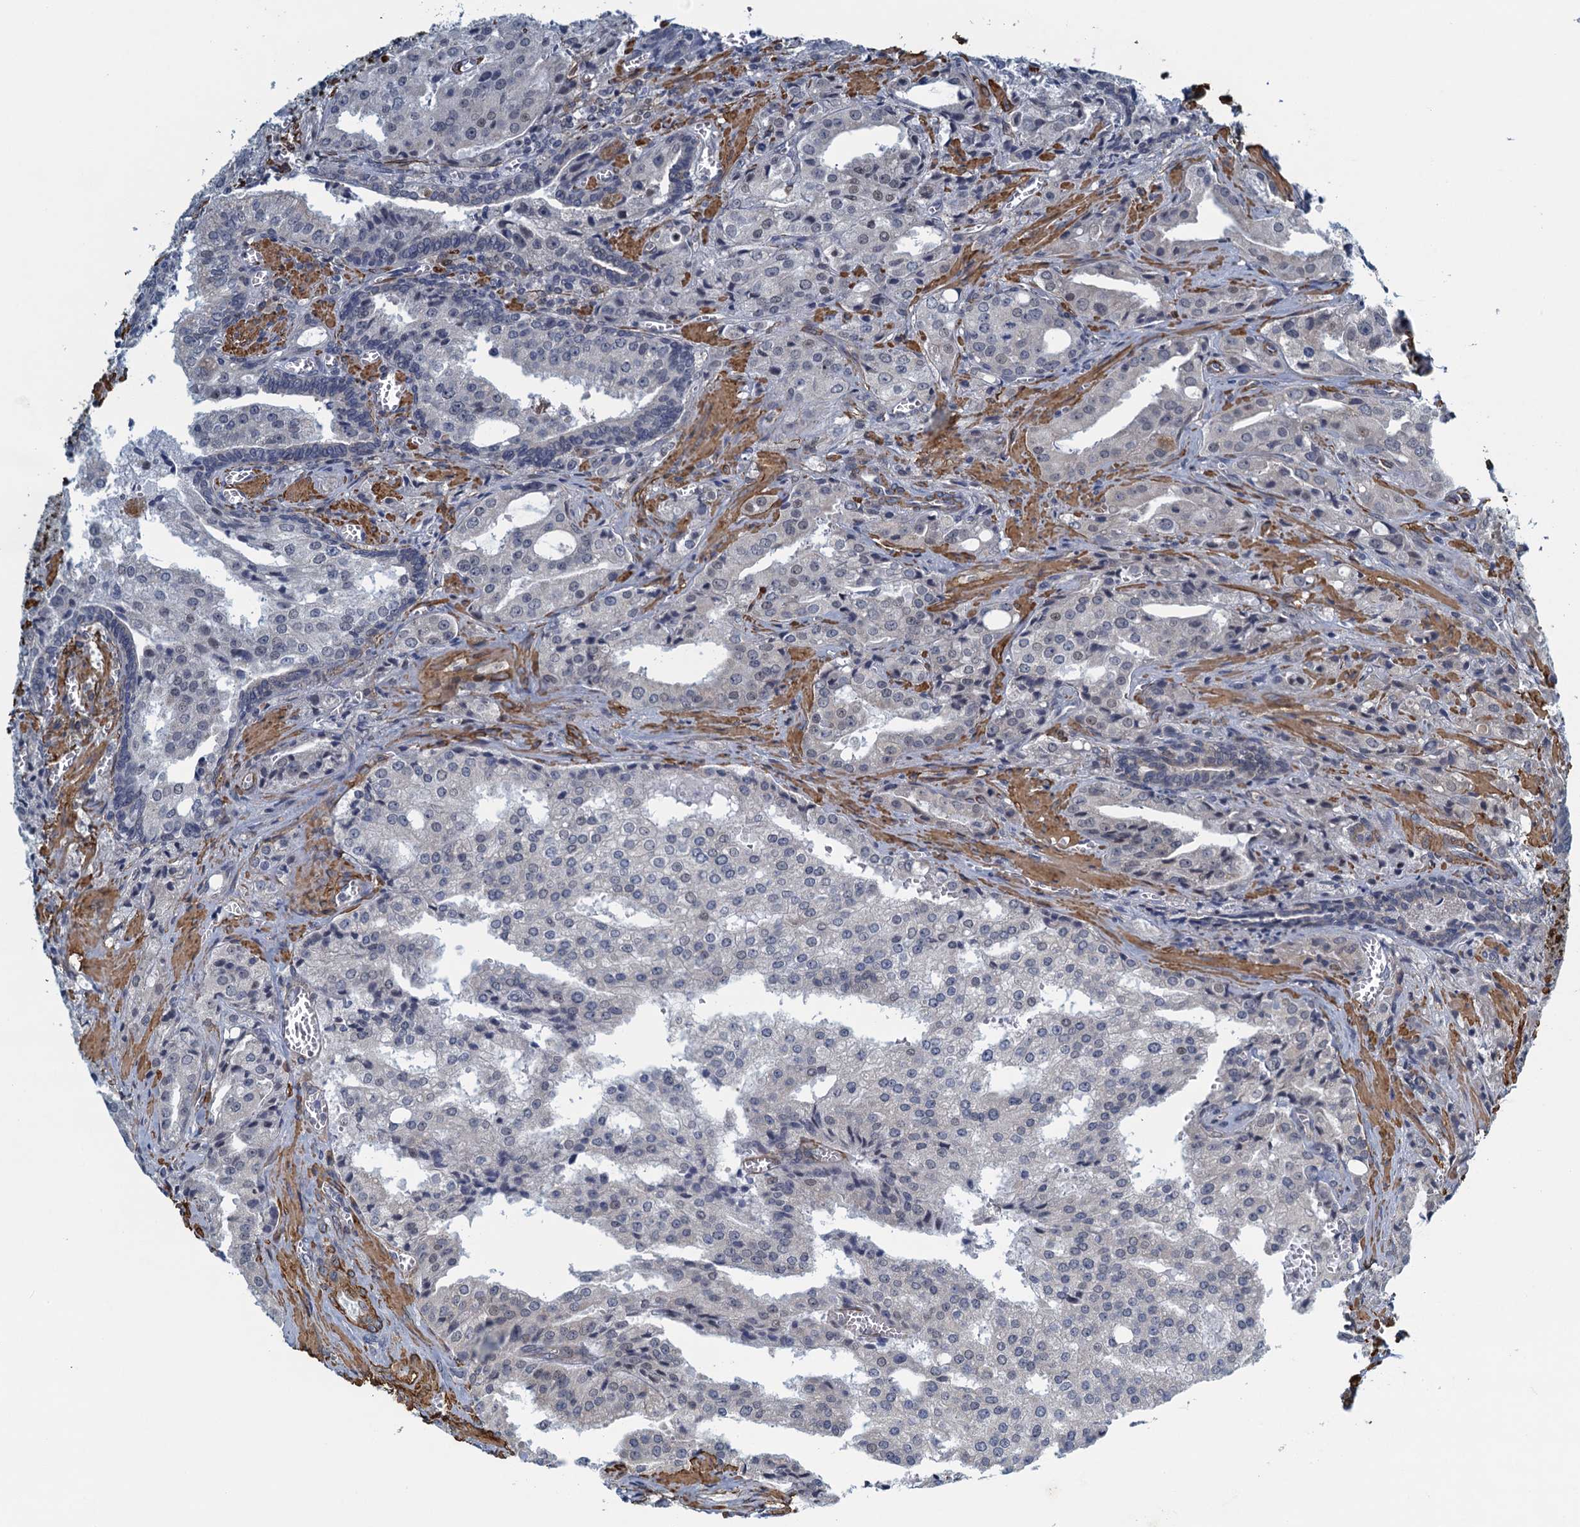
{"staining": {"intensity": "negative", "quantity": "none", "location": "none"}, "tissue": "prostate cancer", "cell_type": "Tumor cells", "image_type": "cancer", "snomed": [{"axis": "morphology", "description": "Adenocarcinoma, High grade"}, {"axis": "topography", "description": "Prostate"}], "caption": "Human prostate high-grade adenocarcinoma stained for a protein using immunohistochemistry (IHC) reveals no staining in tumor cells.", "gene": "ALG2", "patient": {"sex": "male", "age": 68}}